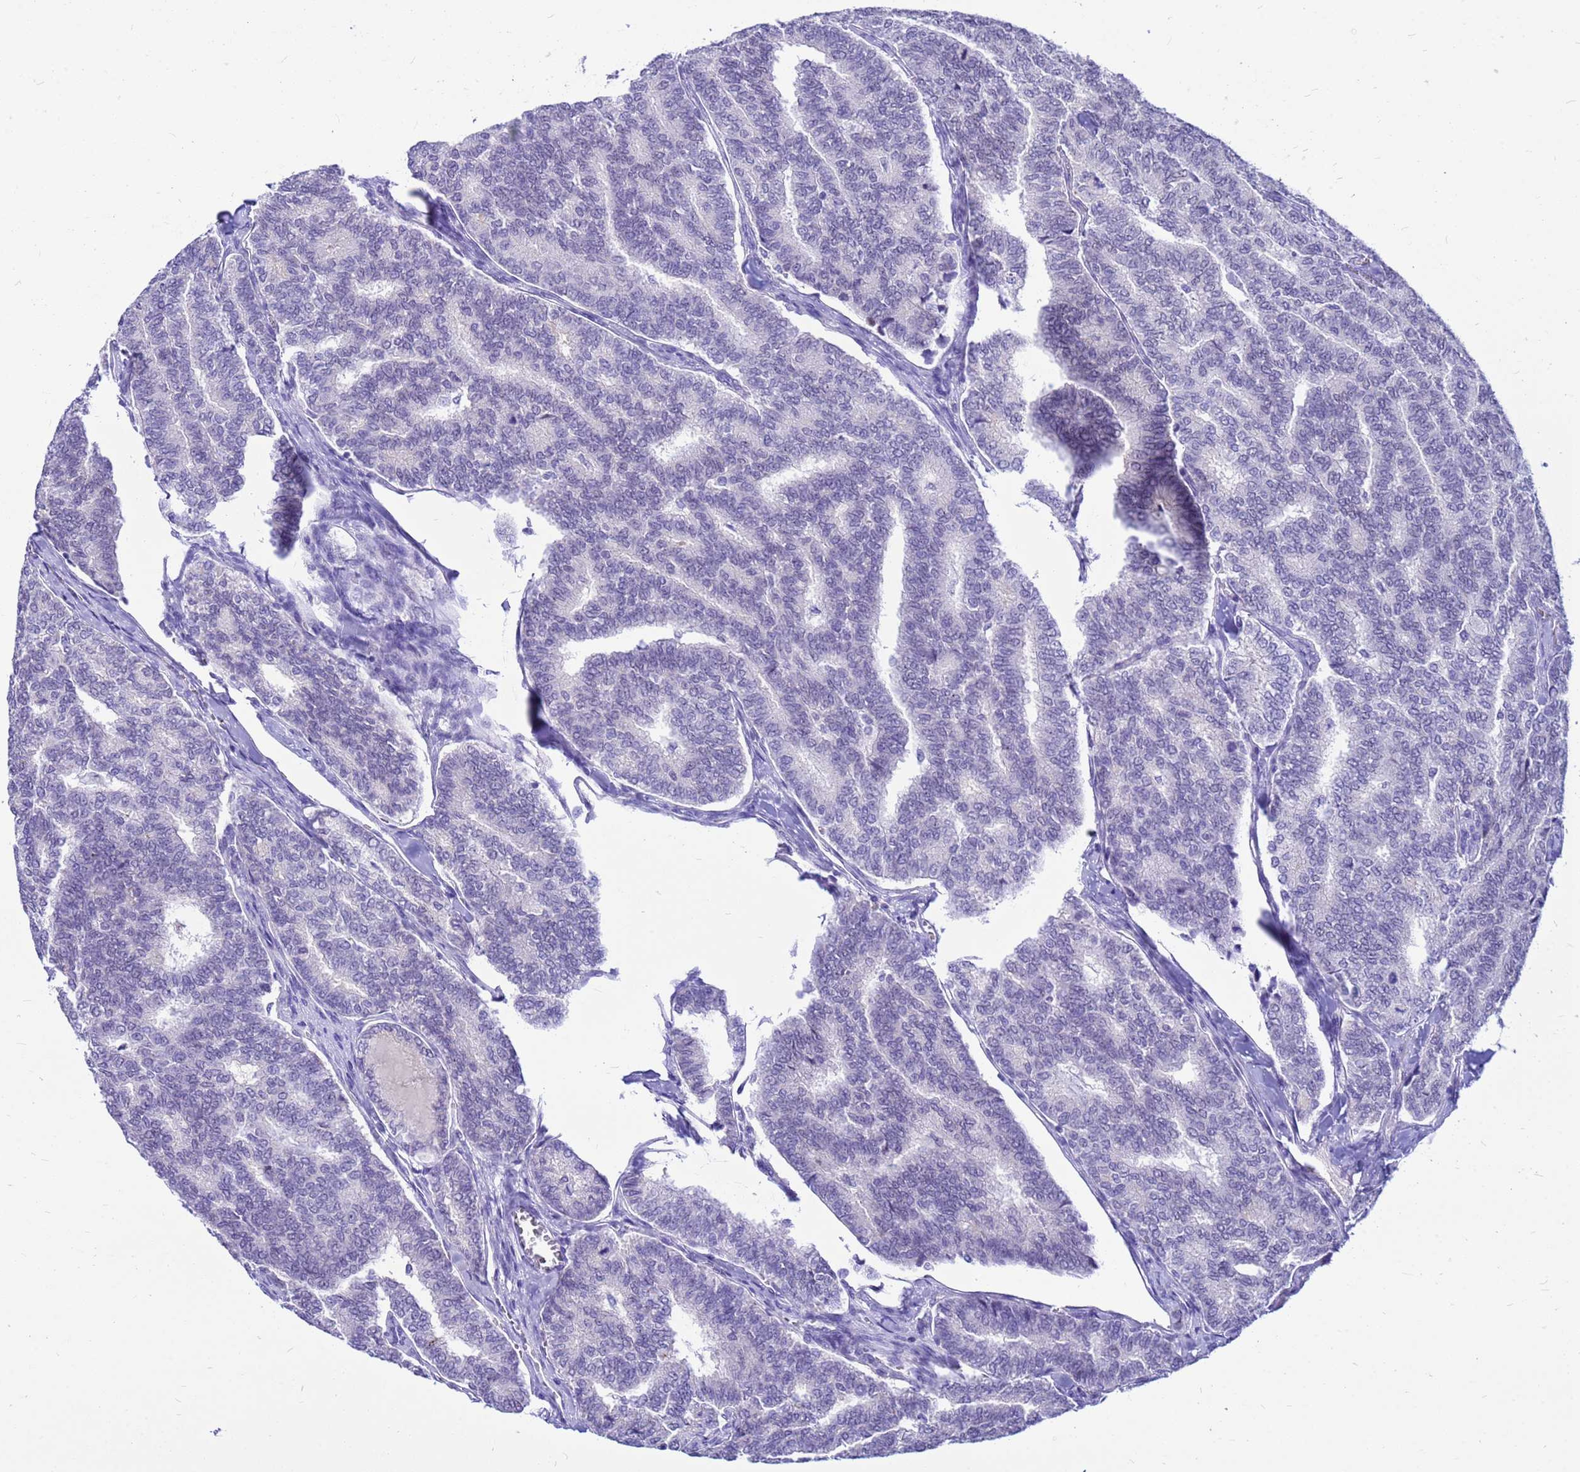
{"staining": {"intensity": "negative", "quantity": "none", "location": "none"}, "tissue": "thyroid cancer", "cell_type": "Tumor cells", "image_type": "cancer", "snomed": [{"axis": "morphology", "description": "Papillary adenocarcinoma, NOS"}, {"axis": "topography", "description": "Thyroid gland"}], "caption": "Photomicrograph shows no protein expression in tumor cells of thyroid cancer tissue.", "gene": "DMRTC2", "patient": {"sex": "female", "age": 35}}